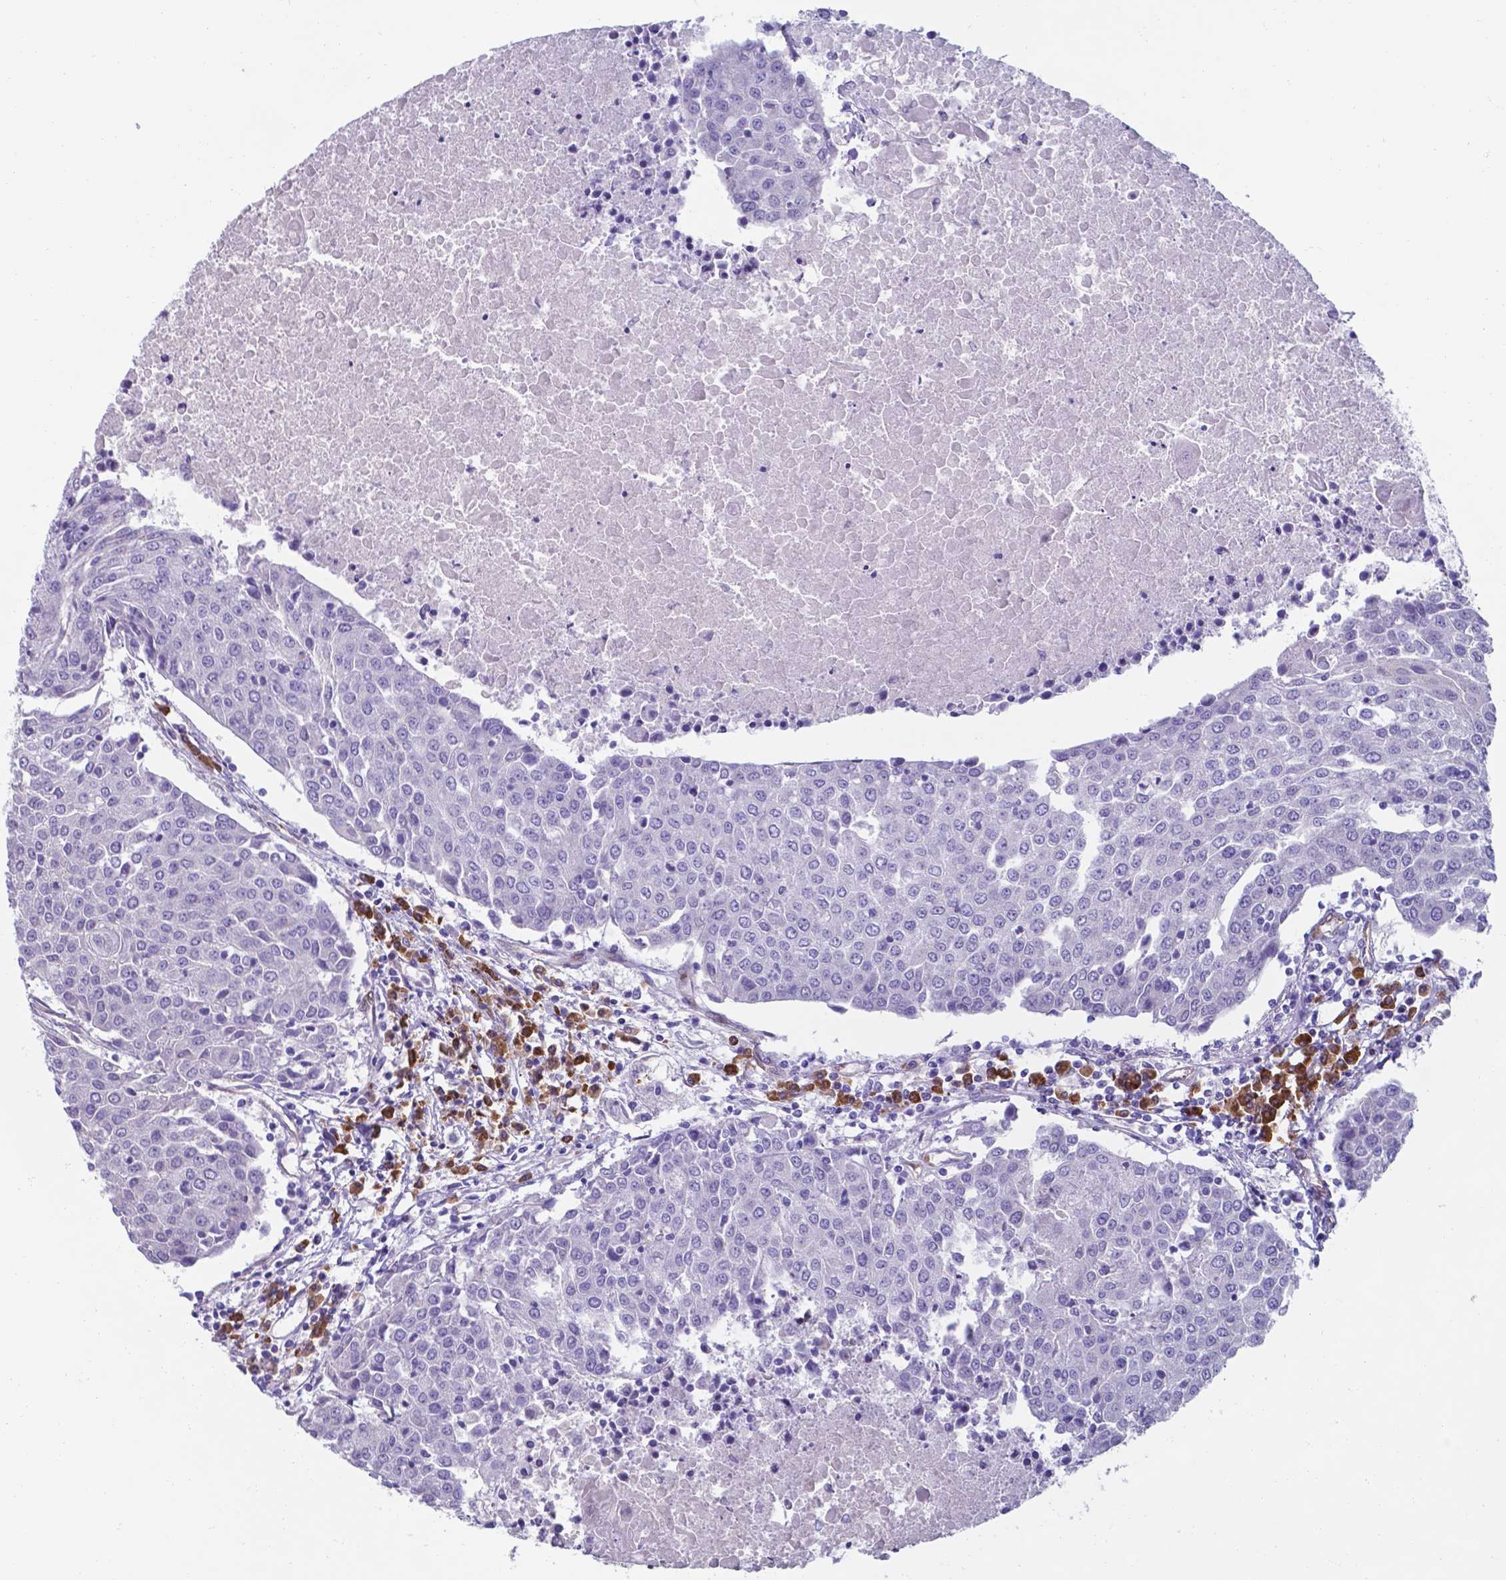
{"staining": {"intensity": "negative", "quantity": "none", "location": "none"}, "tissue": "urothelial cancer", "cell_type": "Tumor cells", "image_type": "cancer", "snomed": [{"axis": "morphology", "description": "Urothelial carcinoma, High grade"}, {"axis": "topography", "description": "Urinary bladder"}], "caption": "Protein analysis of high-grade urothelial carcinoma displays no significant positivity in tumor cells.", "gene": "UBE2J1", "patient": {"sex": "female", "age": 85}}